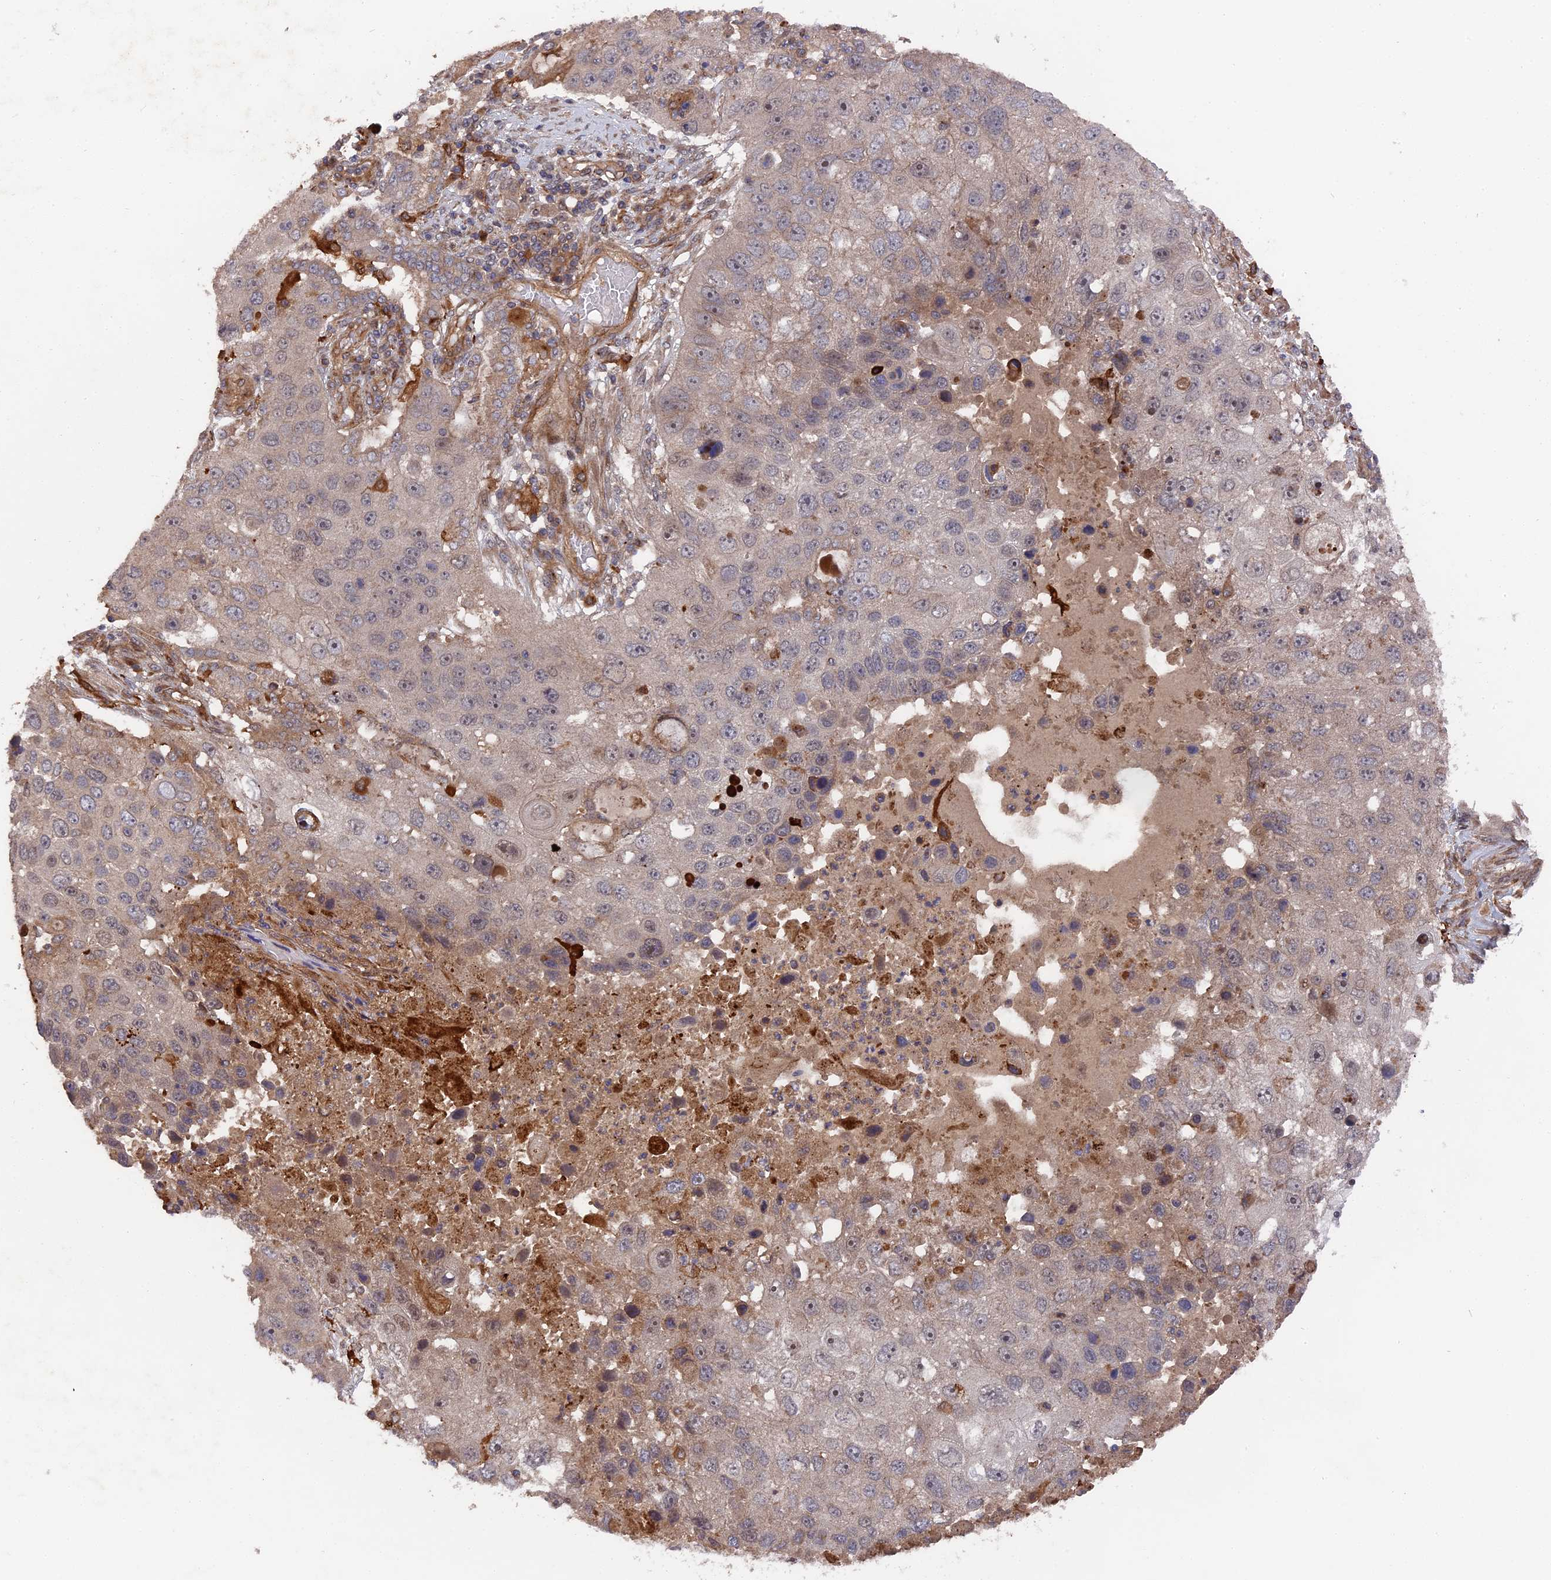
{"staining": {"intensity": "negative", "quantity": "none", "location": "none"}, "tissue": "lung cancer", "cell_type": "Tumor cells", "image_type": "cancer", "snomed": [{"axis": "morphology", "description": "Squamous cell carcinoma, NOS"}, {"axis": "topography", "description": "Lung"}], "caption": "Immunohistochemistry (IHC) image of squamous cell carcinoma (lung) stained for a protein (brown), which exhibits no positivity in tumor cells.", "gene": "DEF8", "patient": {"sex": "male", "age": 61}}